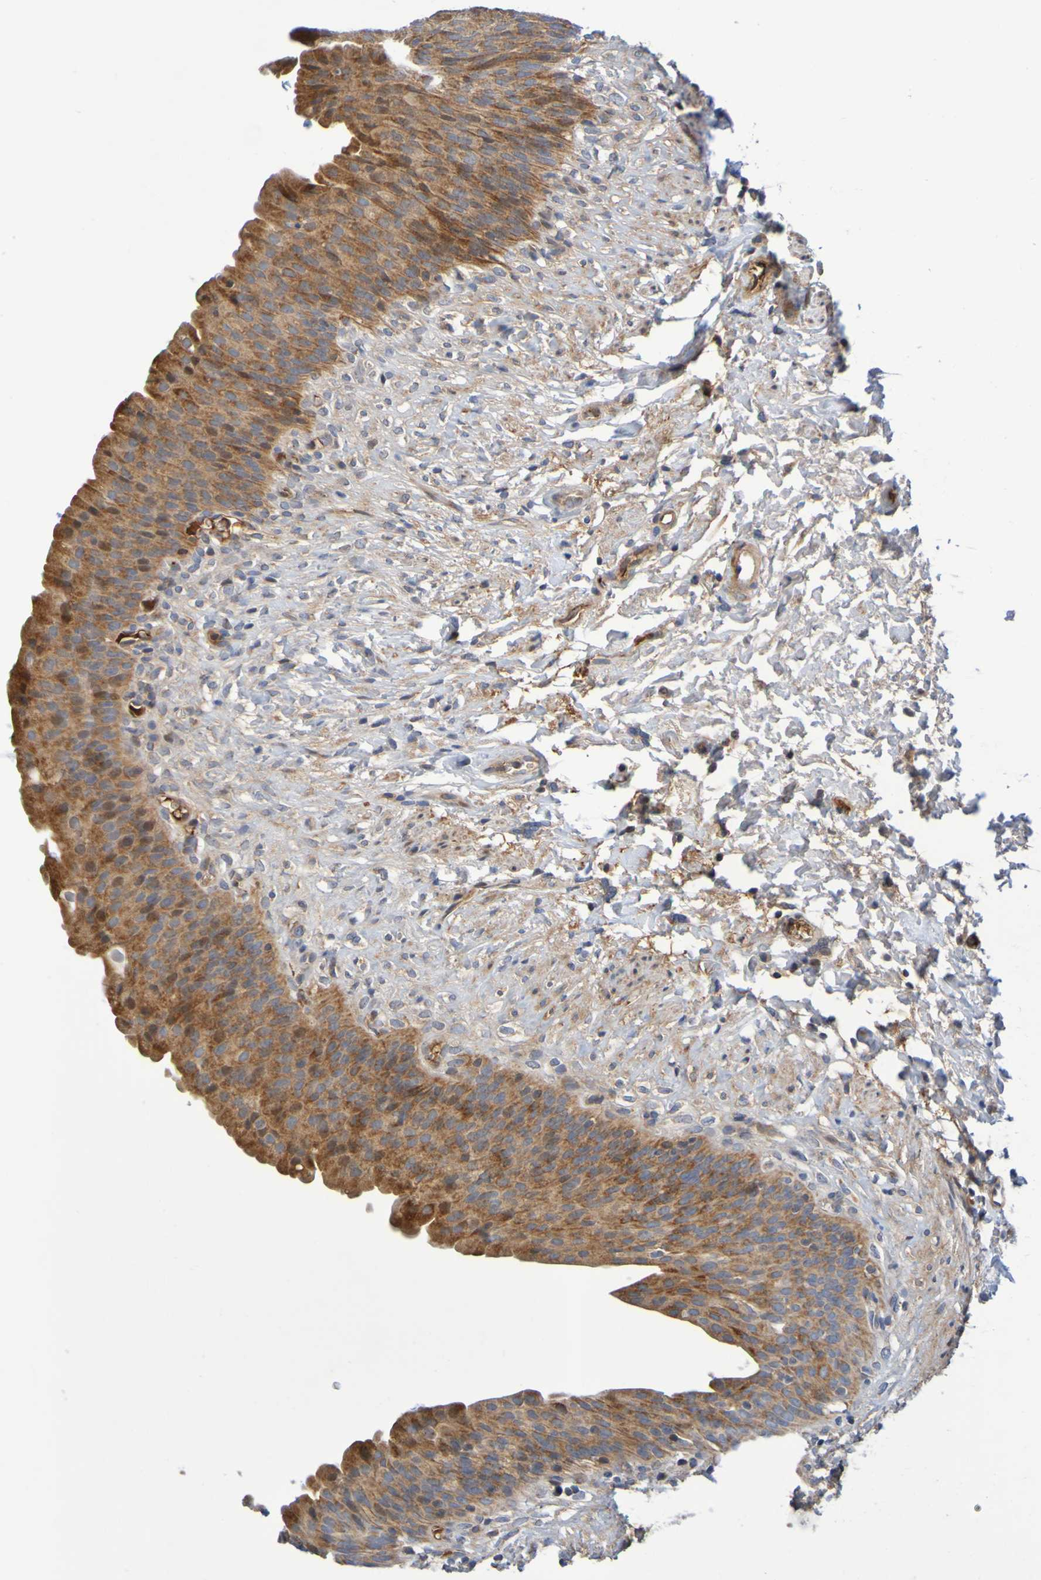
{"staining": {"intensity": "strong", "quantity": ">75%", "location": "cytoplasmic/membranous"}, "tissue": "urinary bladder", "cell_type": "Urothelial cells", "image_type": "normal", "snomed": [{"axis": "morphology", "description": "Normal tissue, NOS"}, {"axis": "topography", "description": "Urinary bladder"}], "caption": "Normal urinary bladder reveals strong cytoplasmic/membranous positivity in approximately >75% of urothelial cells (DAB (3,3'-diaminobenzidine) = brown stain, brightfield microscopy at high magnification)..", "gene": "CCDC51", "patient": {"sex": "female", "age": 79}}